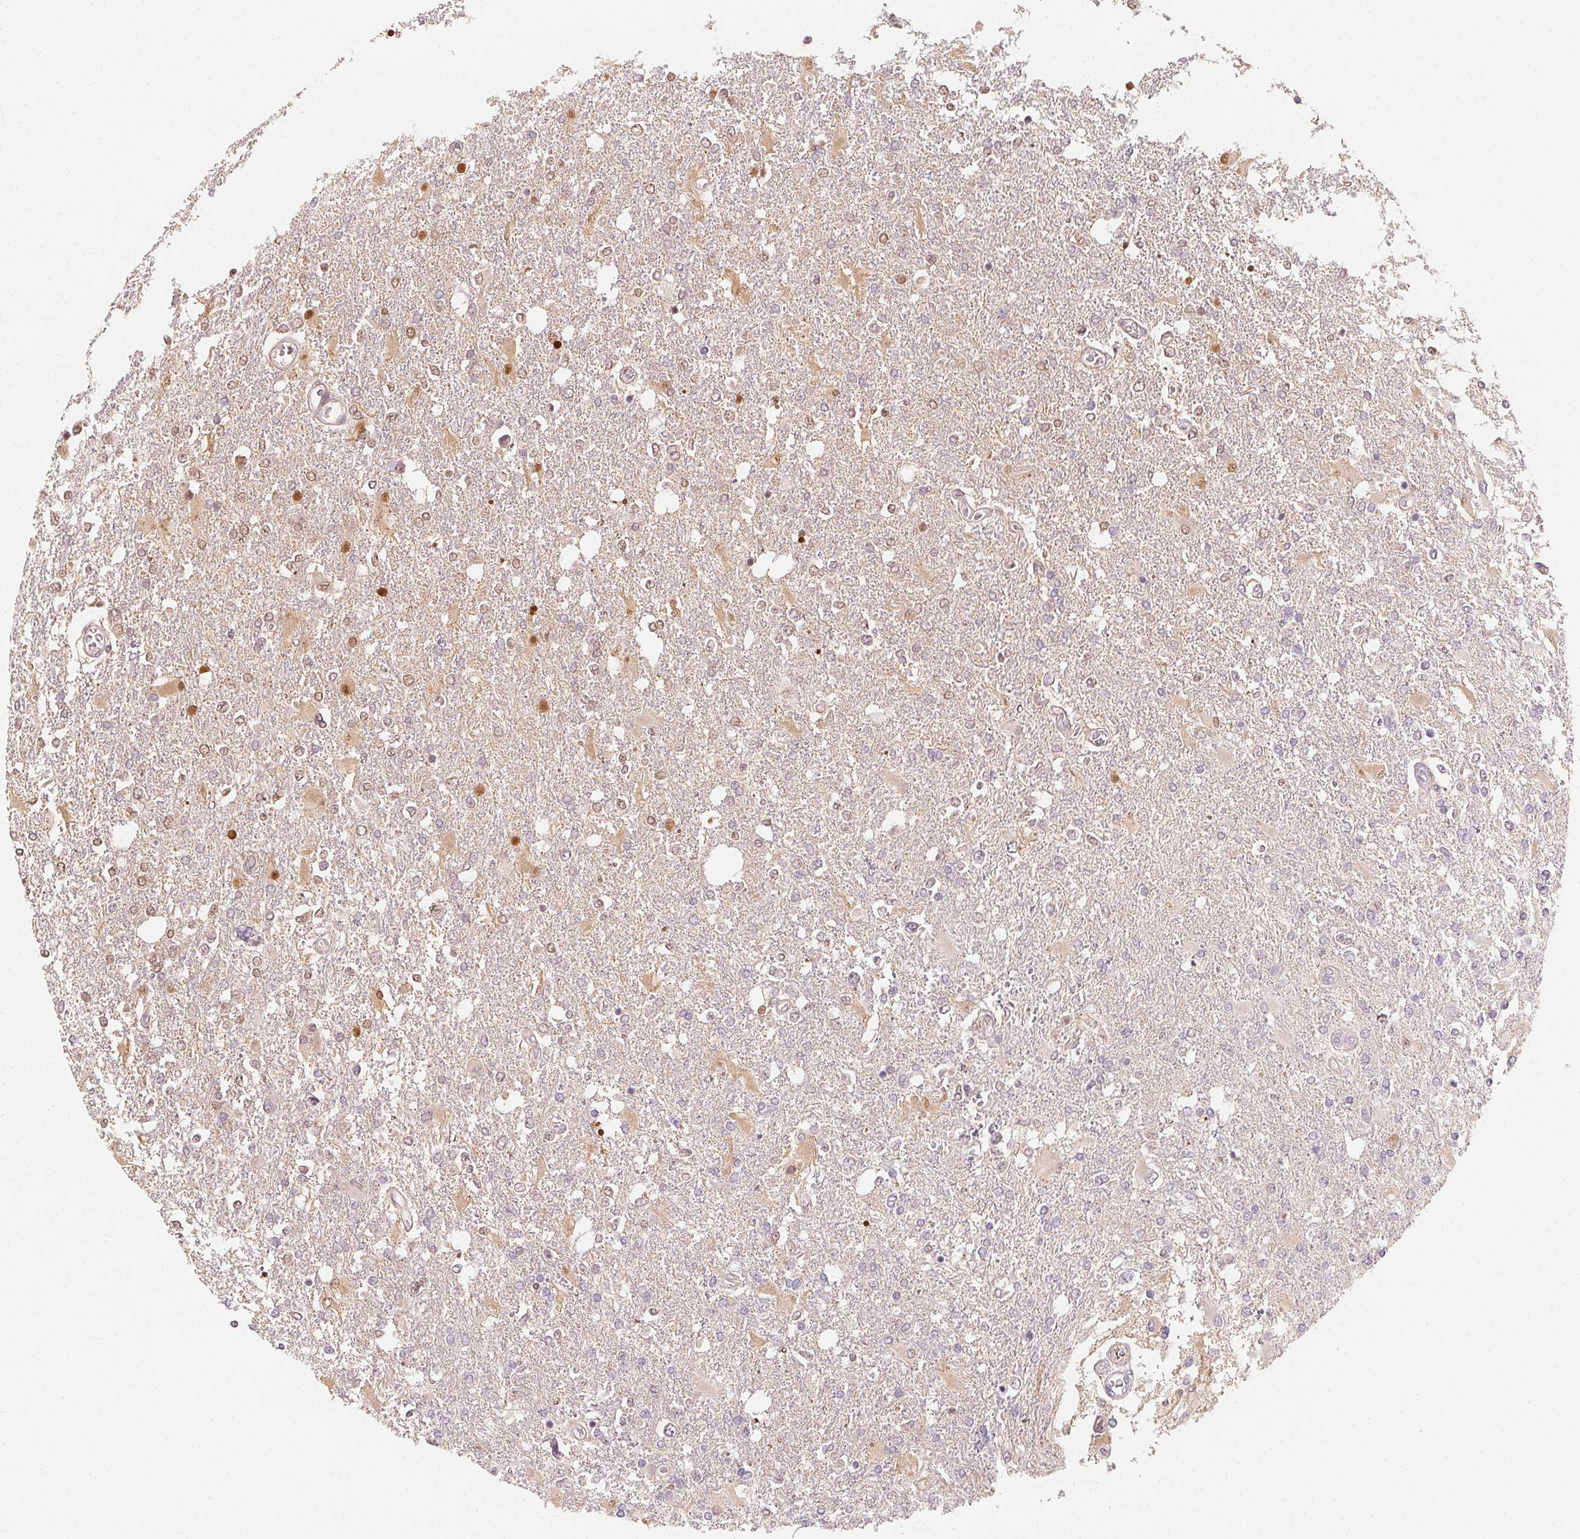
{"staining": {"intensity": "moderate", "quantity": "<25%", "location": "nuclear"}, "tissue": "glioma", "cell_type": "Tumor cells", "image_type": "cancer", "snomed": [{"axis": "morphology", "description": "Glioma, malignant, High grade"}, {"axis": "topography", "description": "Cerebral cortex"}], "caption": "Protein staining of glioma tissue exhibits moderate nuclear expression in about <25% of tumor cells. (DAB (3,3'-diaminobenzidine) IHC, brown staining for protein, blue staining for nuclei).", "gene": "AFM", "patient": {"sex": "male", "age": 79}}